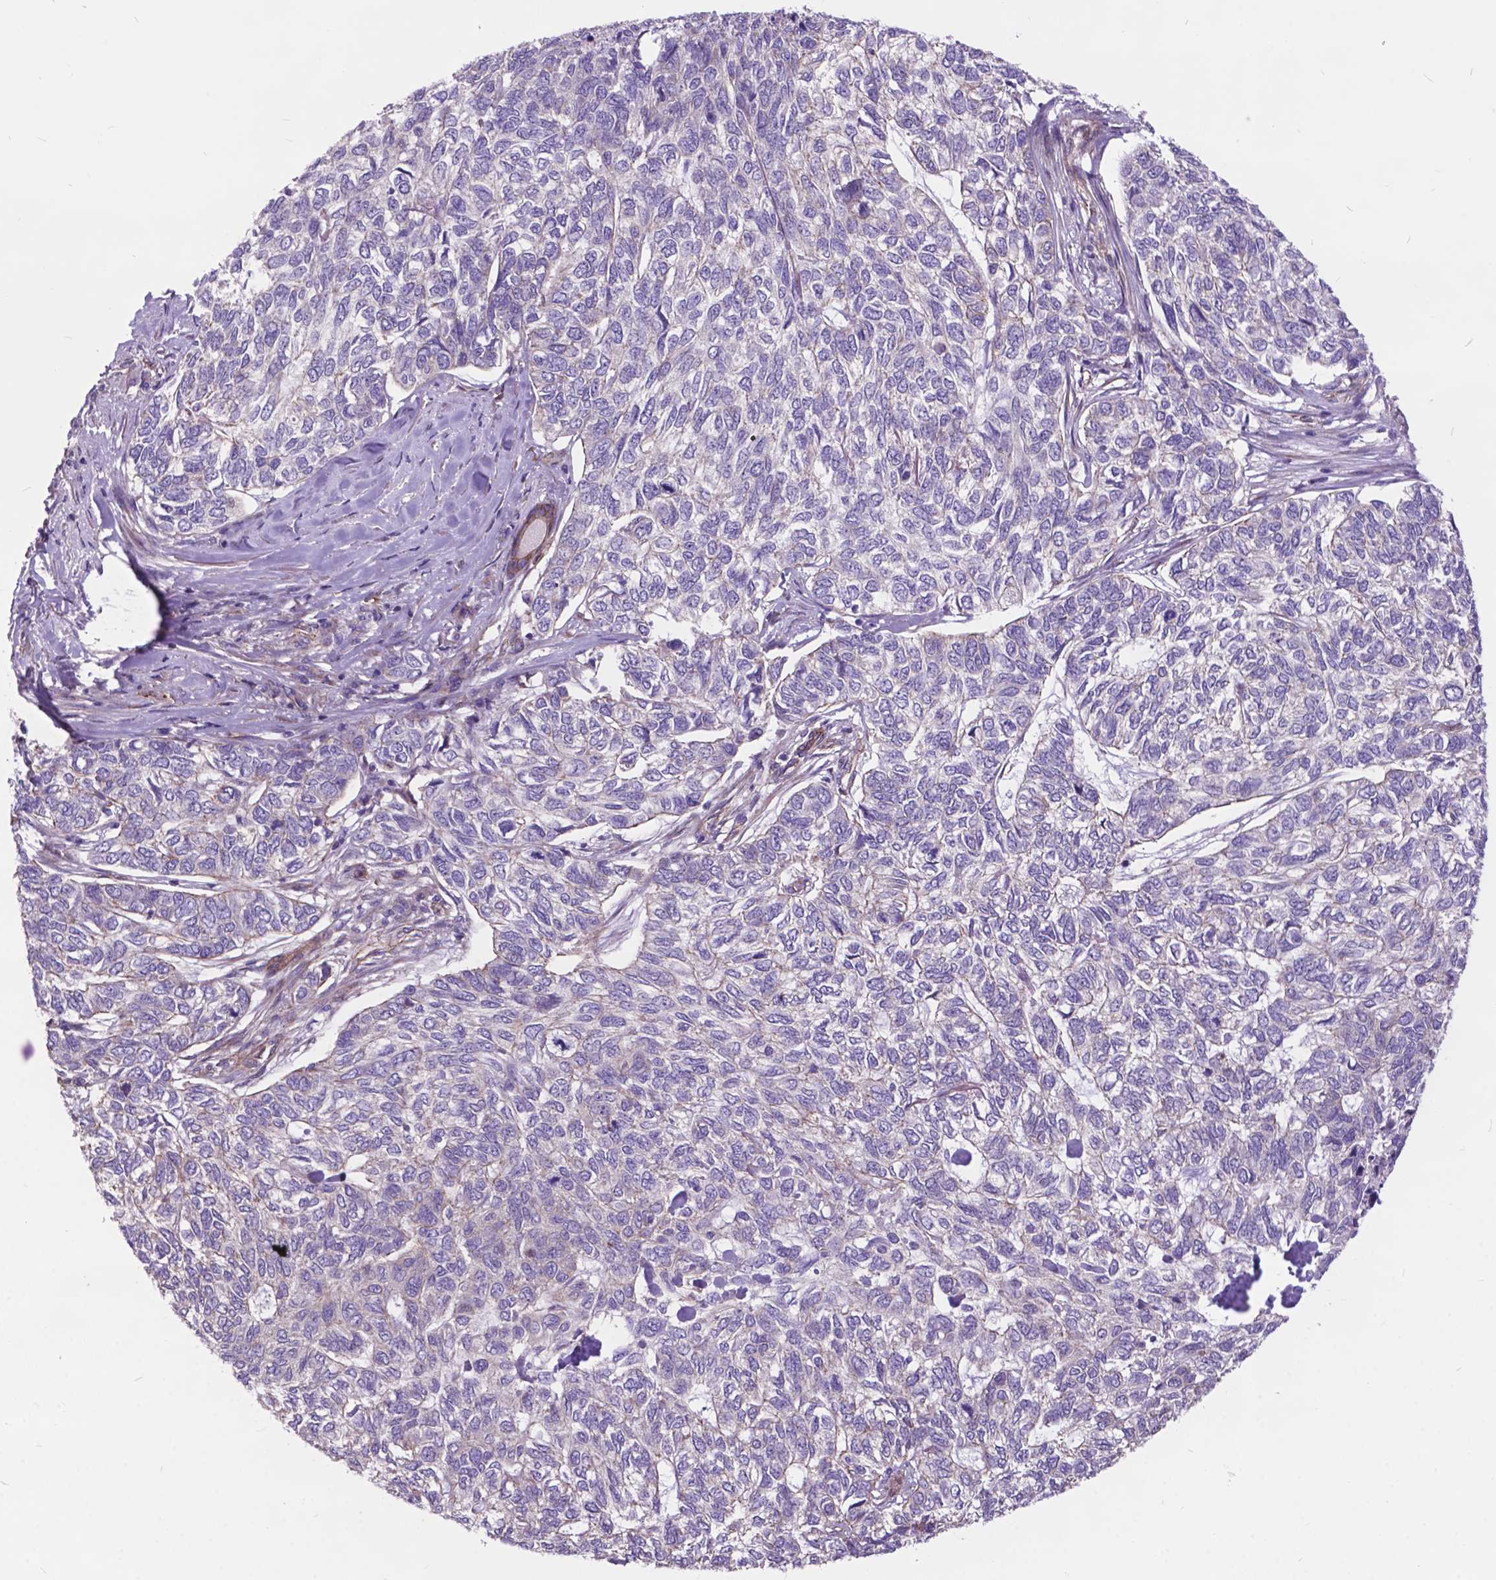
{"staining": {"intensity": "negative", "quantity": "none", "location": "none"}, "tissue": "skin cancer", "cell_type": "Tumor cells", "image_type": "cancer", "snomed": [{"axis": "morphology", "description": "Basal cell carcinoma"}, {"axis": "topography", "description": "Skin"}], "caption": "This is an immunohistochemistry histopathology image of skin cancer. There is no staining in tumor cells.", "gene": "FLT4", "patient": {"sex": "female", "age": 65}}